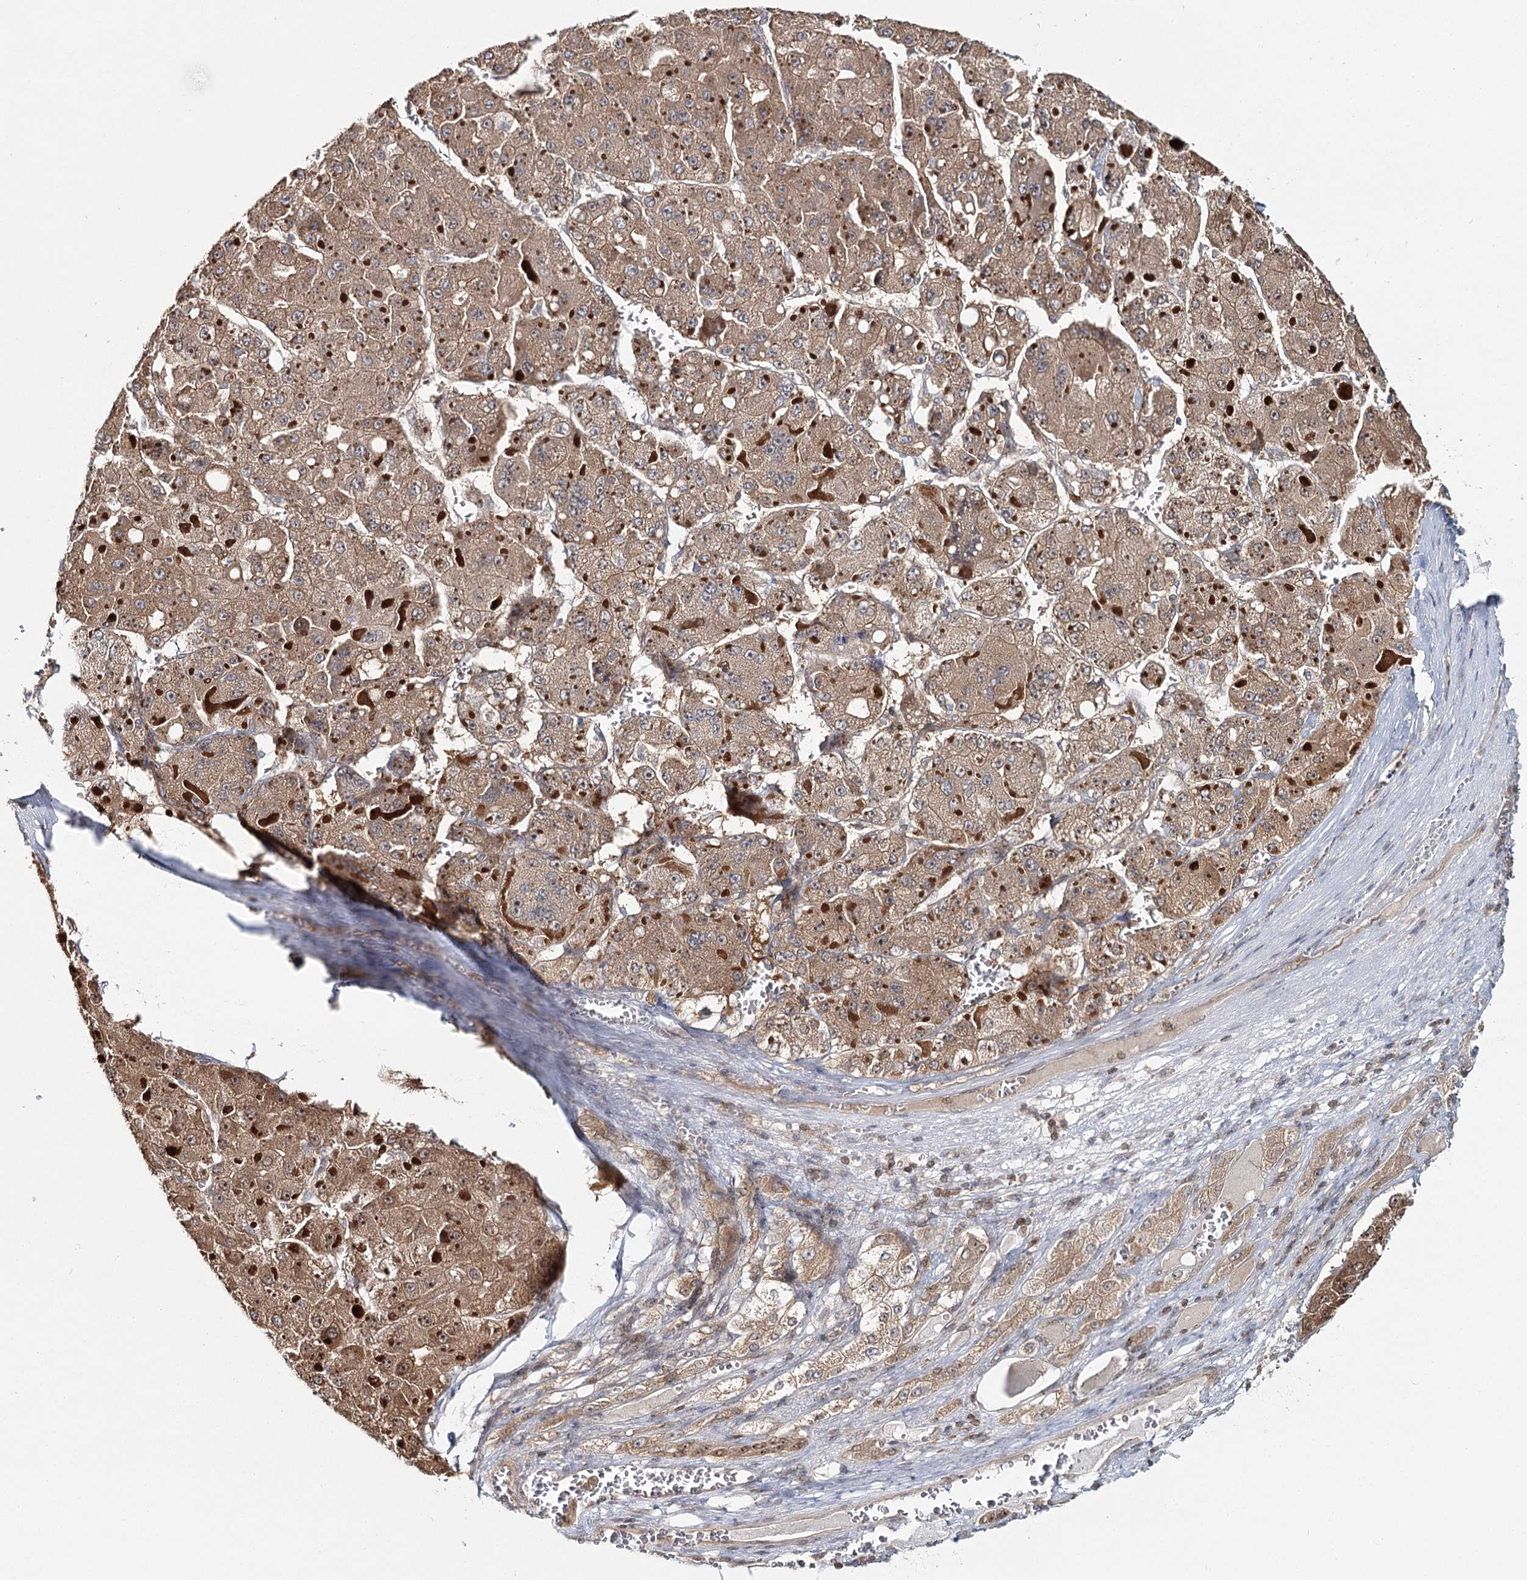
{"staining": {"intensity": "moderate", "quantity": ">75%", "location": "cytoplasmic/membranous"}, "tissue": "liver cancer", "cell_type": "Tumor cells", "image_type": "cancer", "snomed": [{"axis": "morphology", "description": "Carcinoma, Hepatocellular, NOS"}, {"axis": "topography", "description": "Liver"}], "caption": "Protein staining of liver hepatocellular carcinoma tissue exhibits moderate cytoplasmic/membranous positivity in approximately >75% of tumor cells. The protein is stained brown, and the nuclei are stained in blue (DAB IHC with brightfield microscopy, high magnification).", "gene": "FAM120B", "patient": {"sex": "female", "age": 73}}